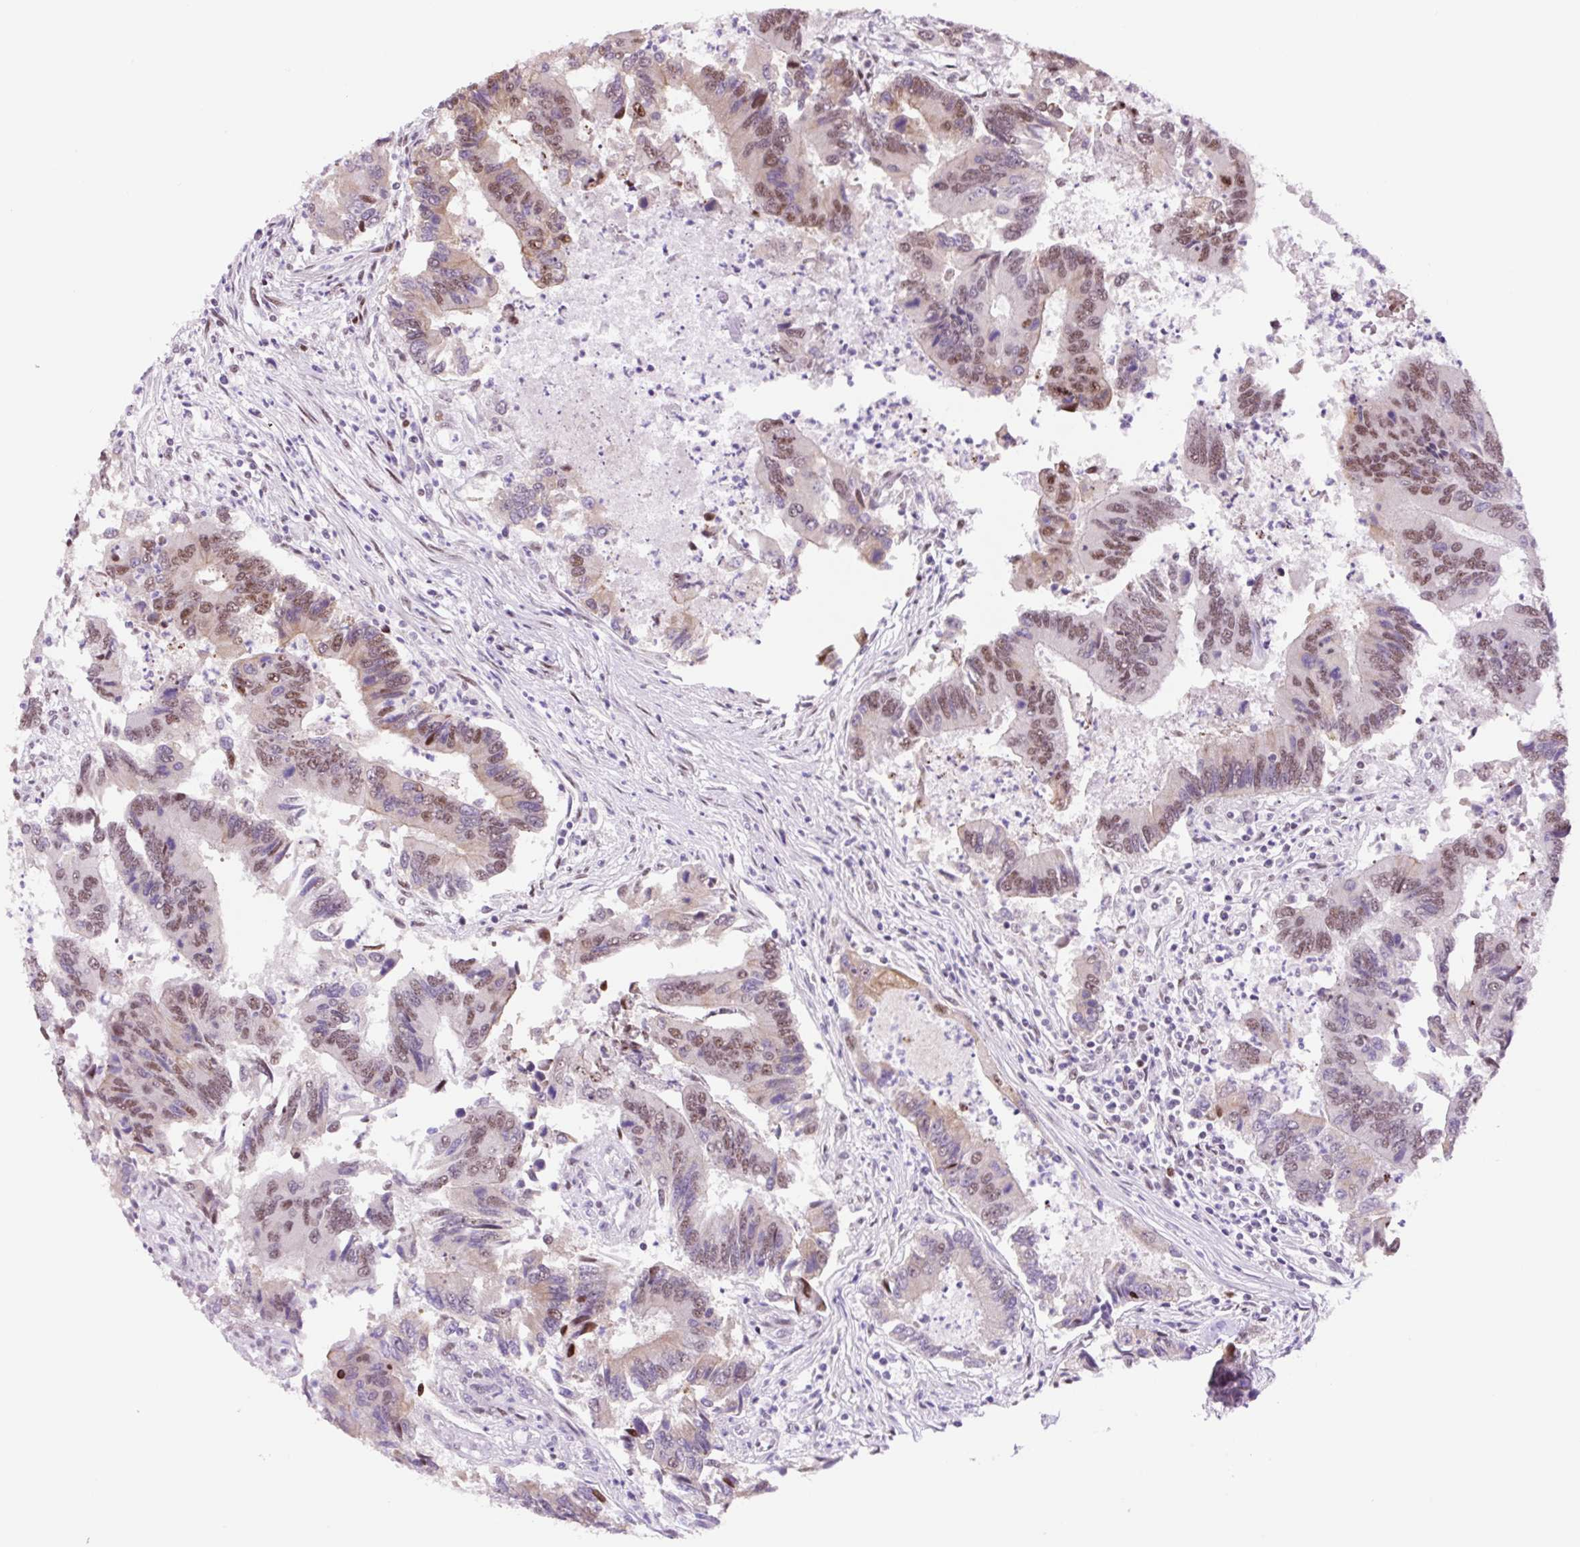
{"staining": {"intensity": "moderate", "quantity": "25%-75%", "location": "nuclear"}, "tissue": "colorectal cancer", "cell_type": "Tumor cells", "image_type": "cancer", "snomed": [{"axis": "morphology", "description": "Adenocarcinoma, NOS"}, {"axis": "topography", "description": "Colon"}], "caption": "IHC staining of colorectal adenocarcinoma, which exhibits medium levels of moderate nuclear staining in about 25%-75% of tumor cells indicating moderate nuclear protein expression. The staining was performed using DAB (brown) for protein detection and nuclei were counterstained in hematoxylin (blue).", "gene": "TAF1A", "patient": {"sex": "female", "age": 67}}